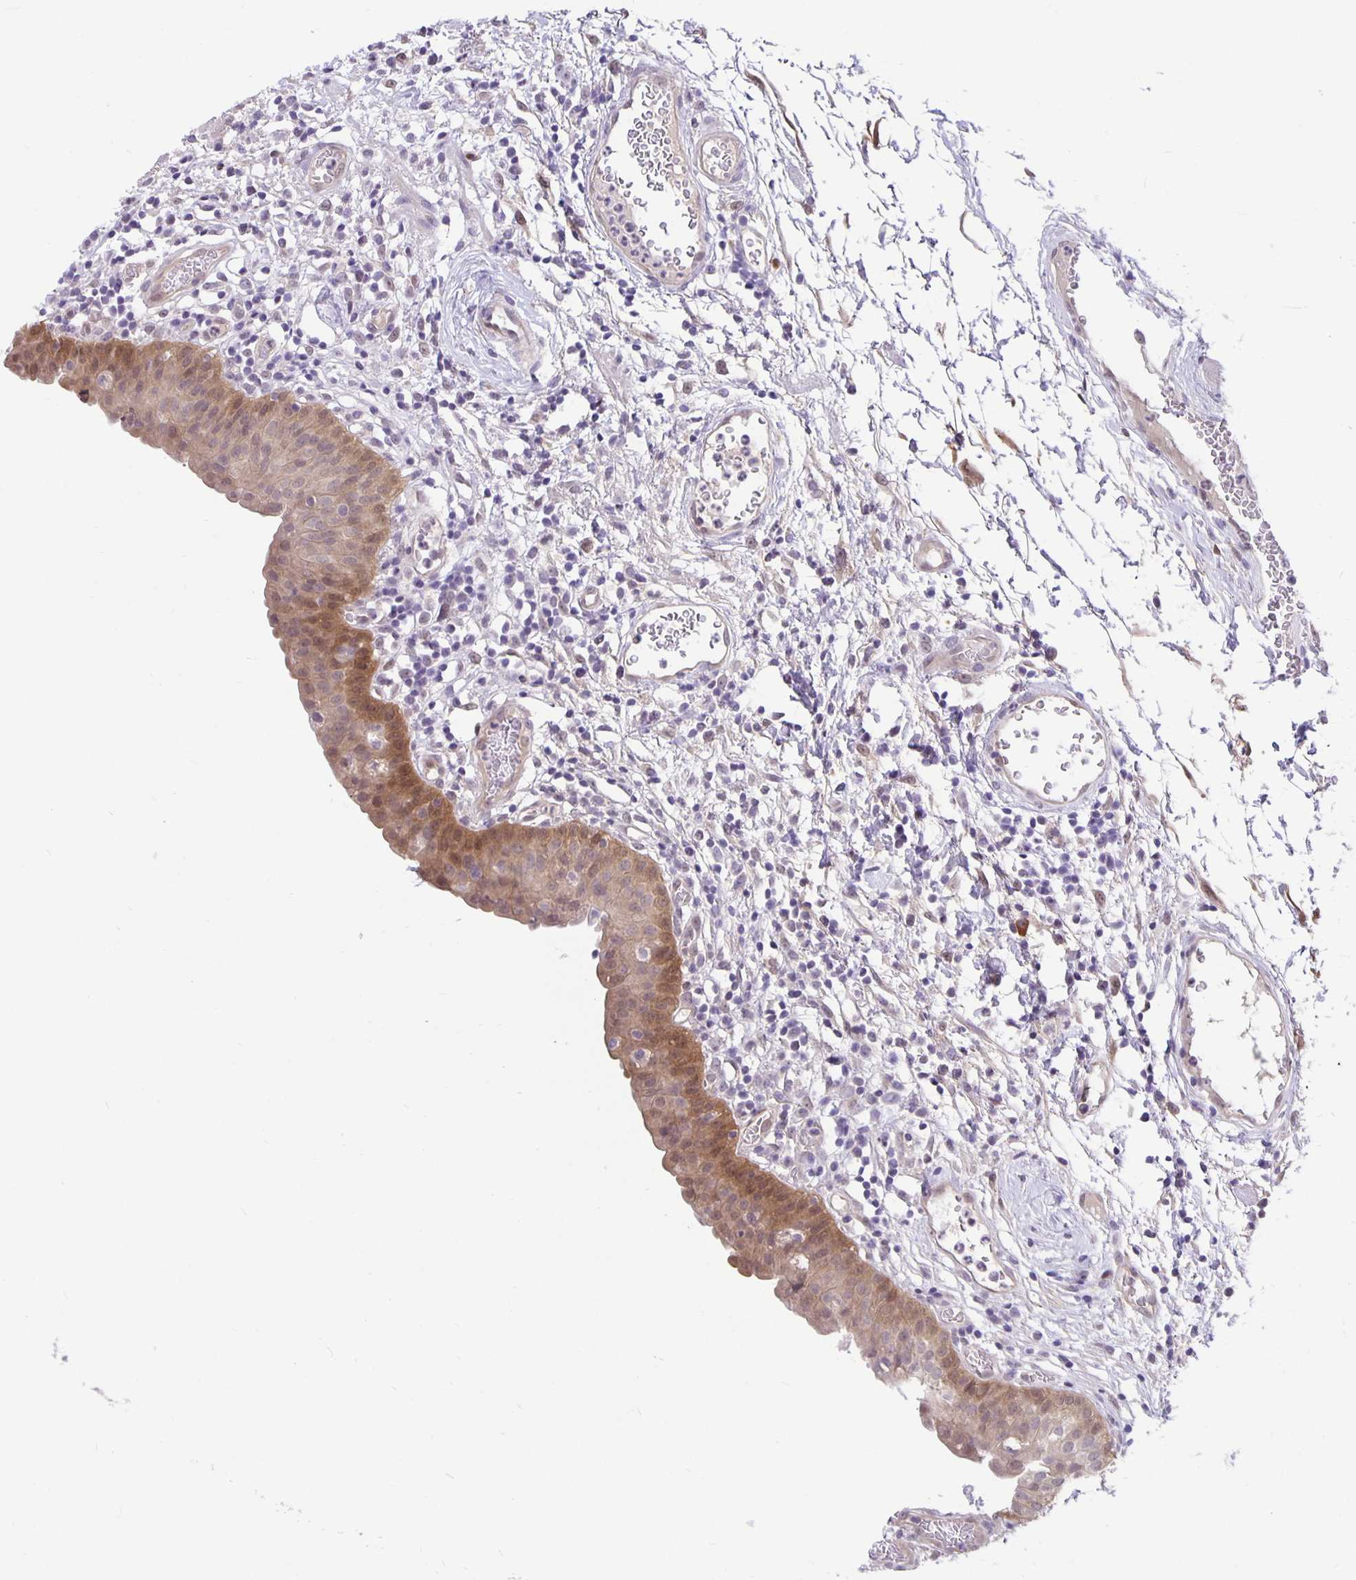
{"staining": {"intensity": "moderate", "quantity": "25%-75%", "location": "cytoplasmic/membranous"}, "tissue": "urinary bladder", "cell_type": "Urothelial cells", "image_type": "normal", "snomed": [{"axis": "morphology", "description": "Normal tissue, NOS"}, {"axis": "morphology", "description": "Inflammation, NOS"}, {"axis": "topography", "description": "Urinary bladder"}], "caption": "Immunohistochemistry (IHC) histopathology image of normal urinary bladder: human urinary bladder stained using immunohistochemistry displays medium levels of moderate protein expression localized specifically in the cytoplasmic/membranous of urothelial cells, appearing as a cytoplasmic/membranous brown color.", "gene": "TAX1BP3", "patient": {"sex": "male", "age": 57}}